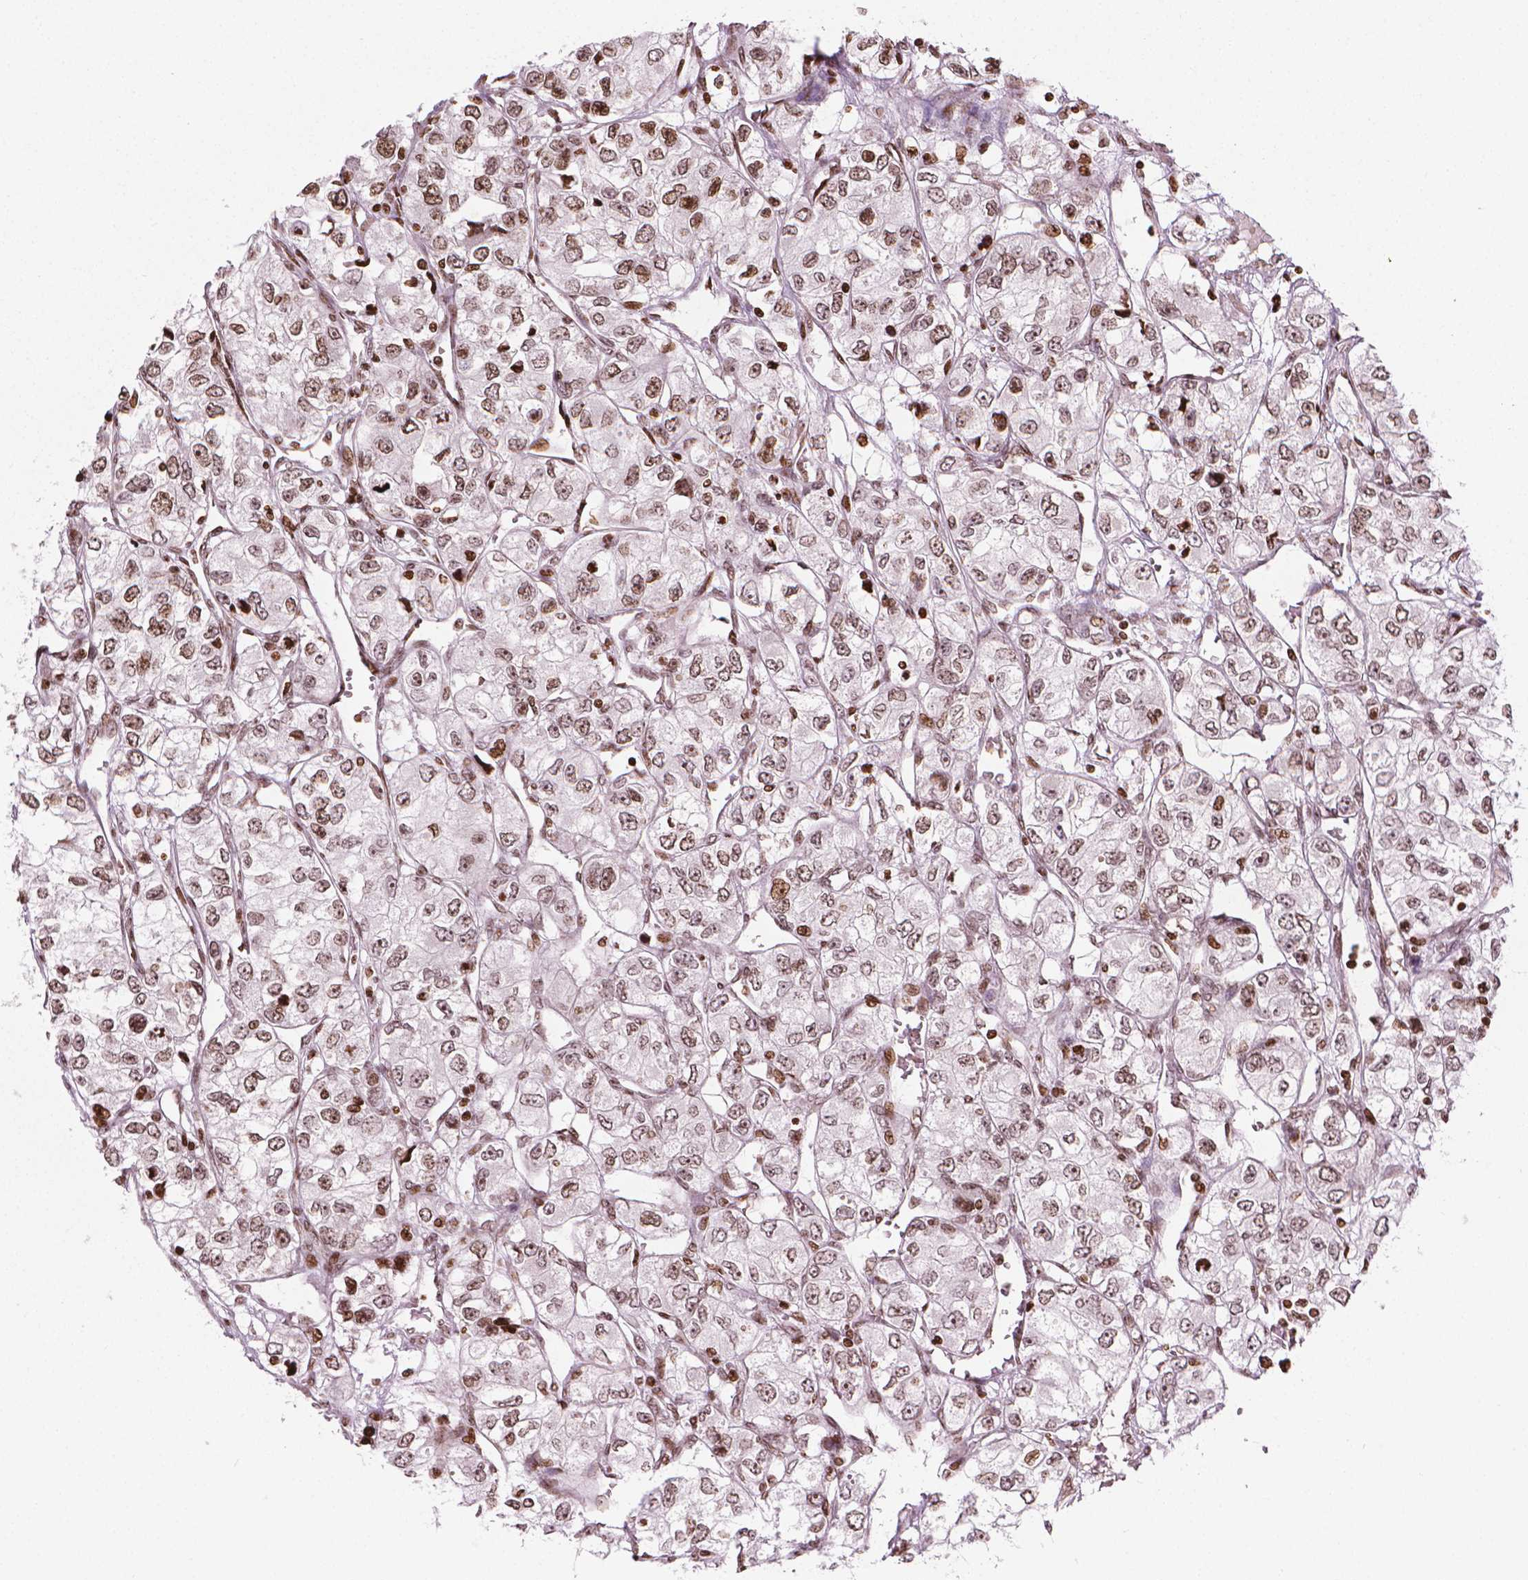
{"staining": {"intensity": "moderate", "quantity": ">75%", "location": "nuclear"}, "tissue": "renal cancer", "cell_type": "Tumor cells", "image_type": "cancer", "snomed": [{"axis": "morphology", "description": "Adenocarcinoma, NOS"}, {"axis": "topography", "description": "Kidney"}], "caption": "Tumor cells demonstrate medium levels of moderate nuclear positivity in approximately >75% of cells in renal cancer (adenocarcinoma). The protein is stained brown, and the nuclei are stained in blue (DAB (3,3'-diaminobenzidine) IHC with brightfield microscopy, high magnification).", "gene": "PIP4K2A", "patient": {"sex": "female", "age": 59}}